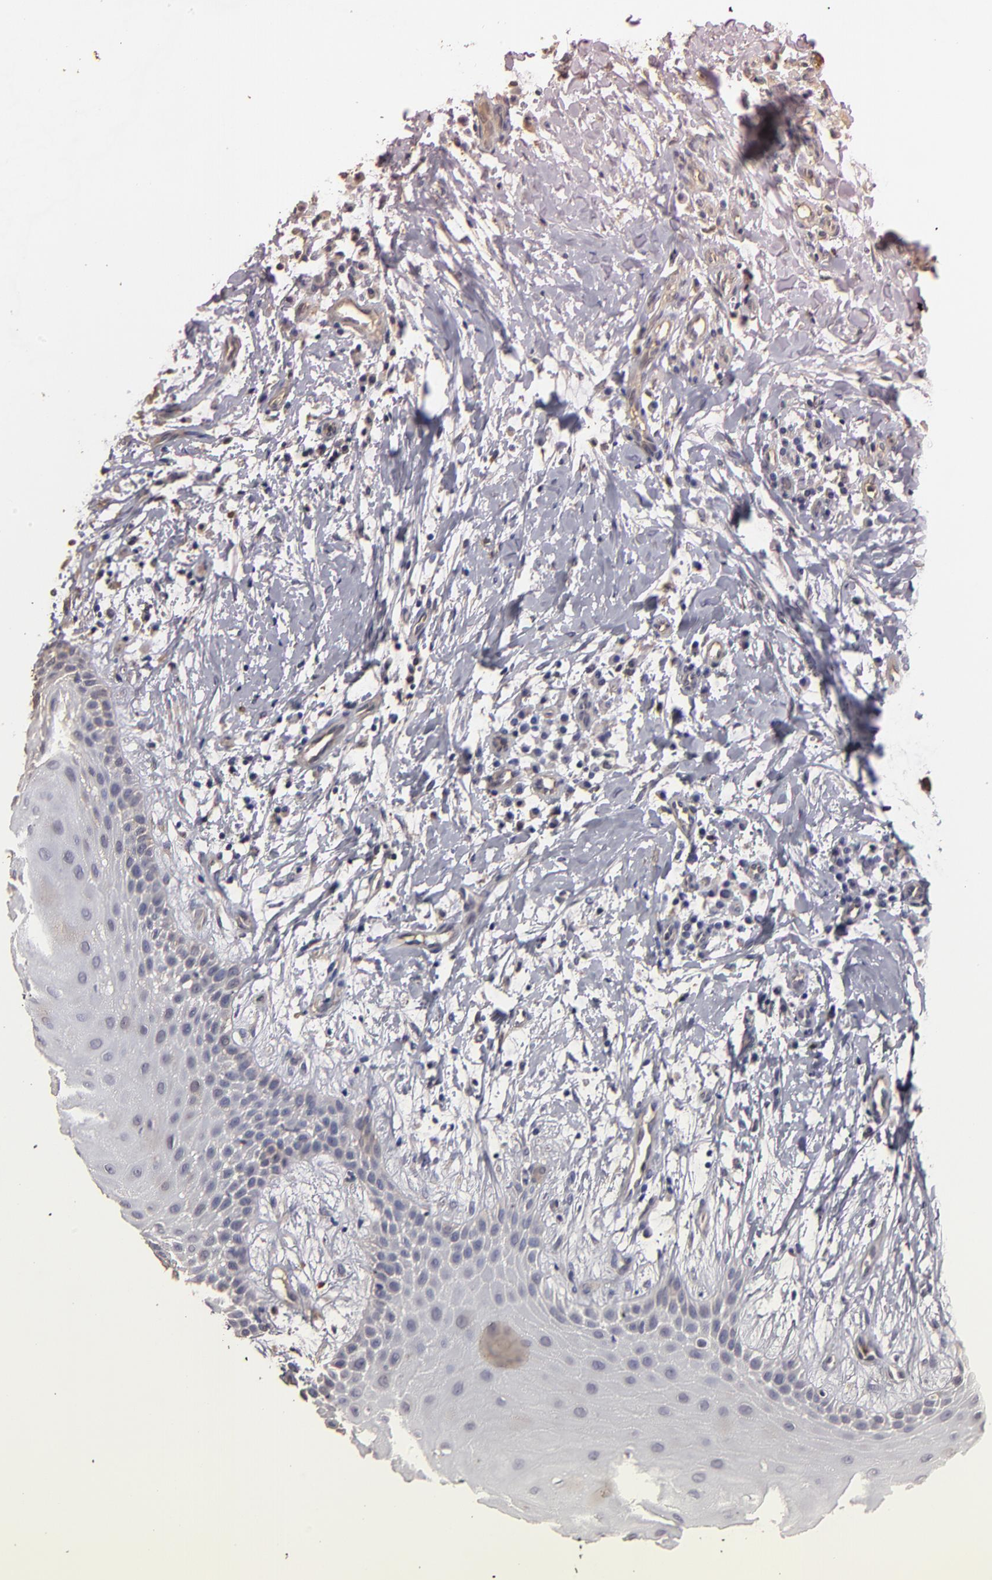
{"staining": {"intensity": "negative", "quantity": "none", "location": "none"}, "tissue": "oral mucosa", "cell_type": "Squamous epithelial cells", "image_type": "normal", "snomed": [{"axis": "morphology", "description": "Normal tissue, NOS"}, {"axis": "topography", "description": "Oral tissue"}], "caption": "Protein analysis of benign oral mucosa displays no significant staining in squamous epithelial cells. (DAB immunohistochemistry (IHC) visualized using brightfield microscopy, high magnification).", "gene": "RO60", "patient": {"sex": "male", "age": 69}}